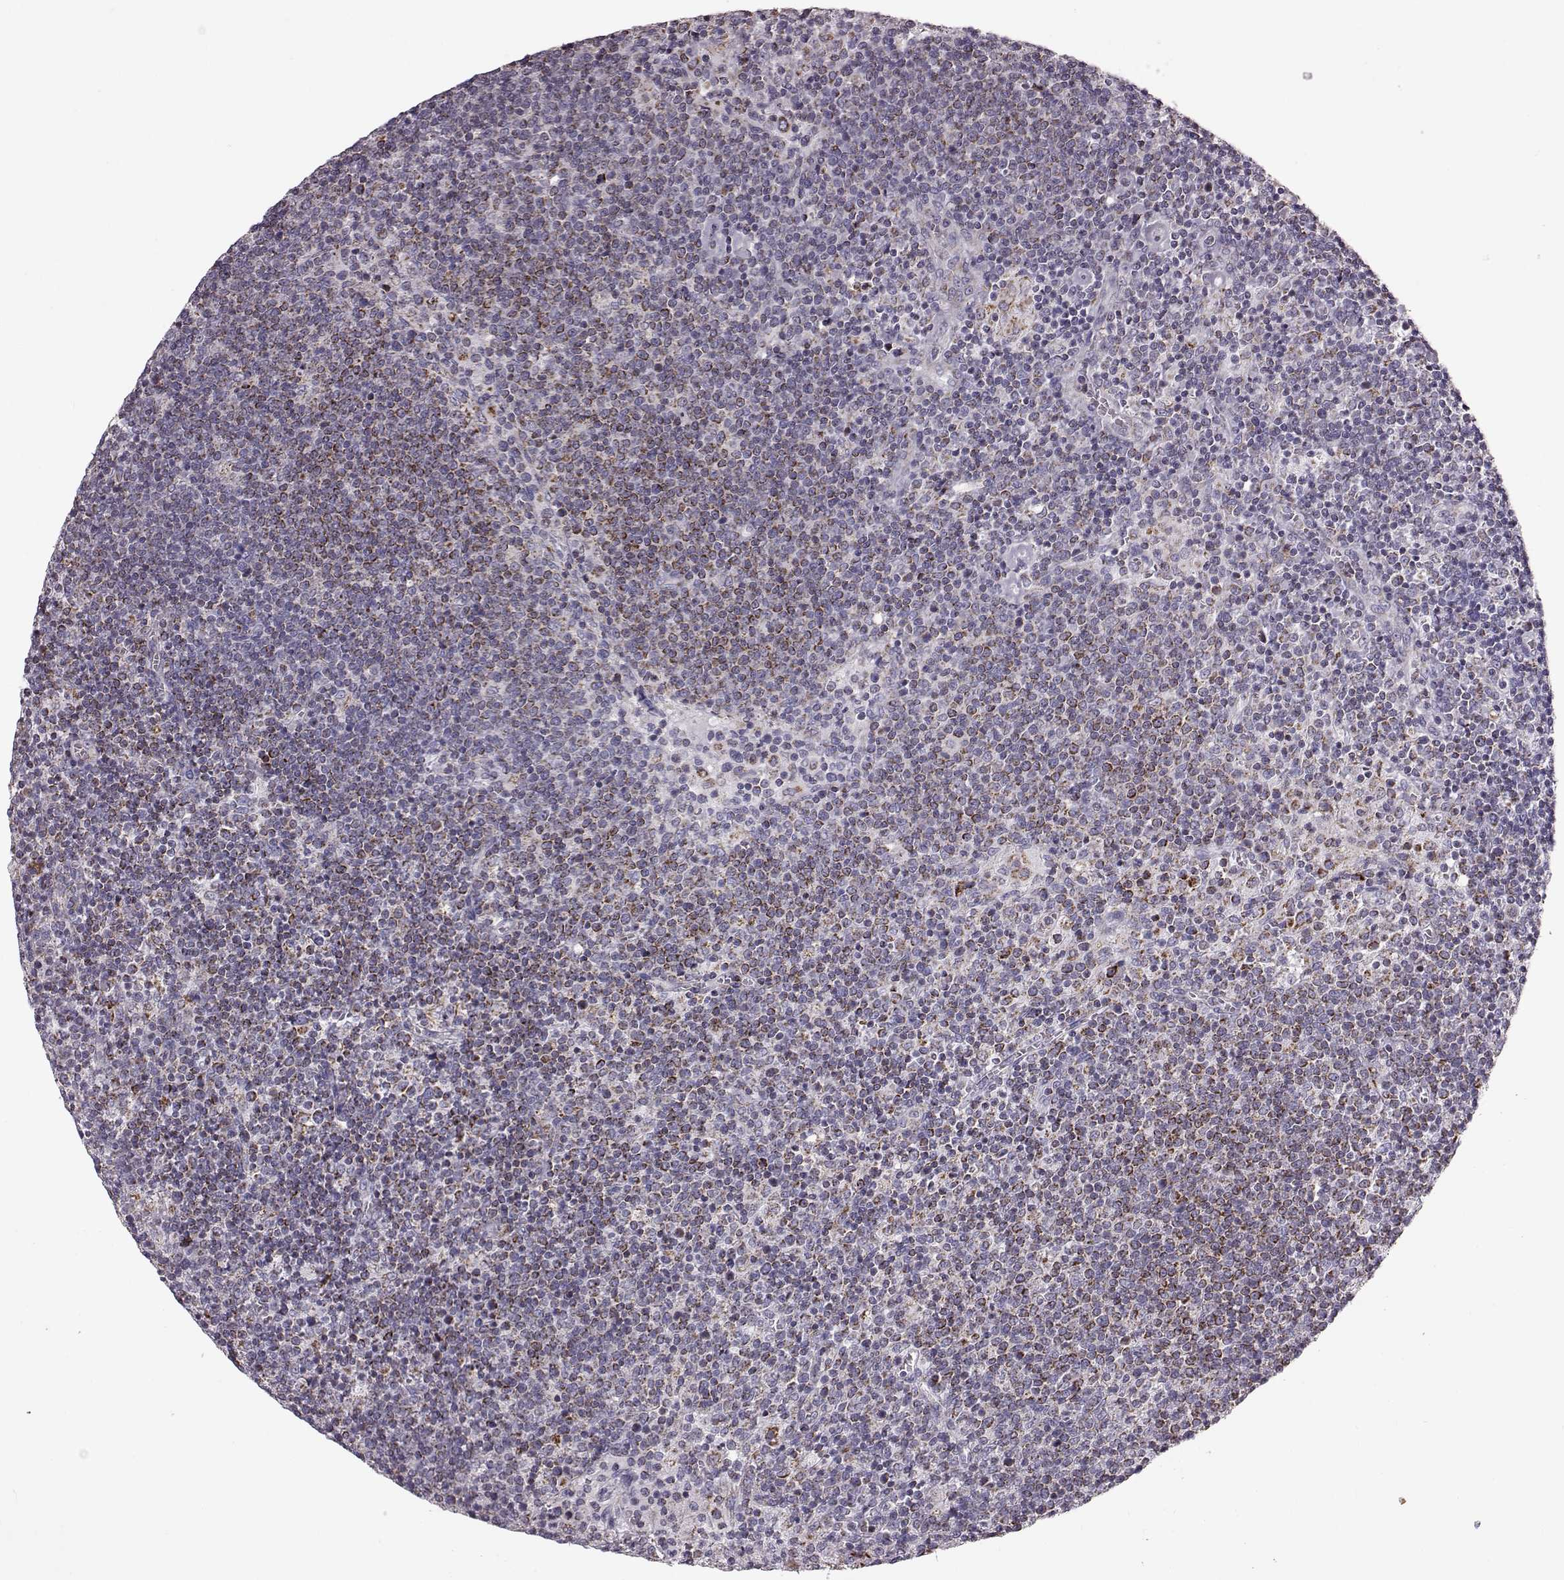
{"staining": {"intensity": "moderate", "quantity": ">75%", "location": "cytoplasmic/membranous"}, "tissue": "lymphoma", "cell_type": "Tumor cells", "image_type": "cancer", "snomed": [{"axis": "morphology", "description": "Malignant lymphoma, non-Hodgkin's type, High grade"}, {"axis": "topography", "description": "Lymph node"}], "caption": "Protein expression analysis of lymphoma exhibits moderate cytoplasmic/membranous expression in about >75% of tumor cells.", "gene": "ATP5MF", "patient": {"sex": "male", "age": 61}}